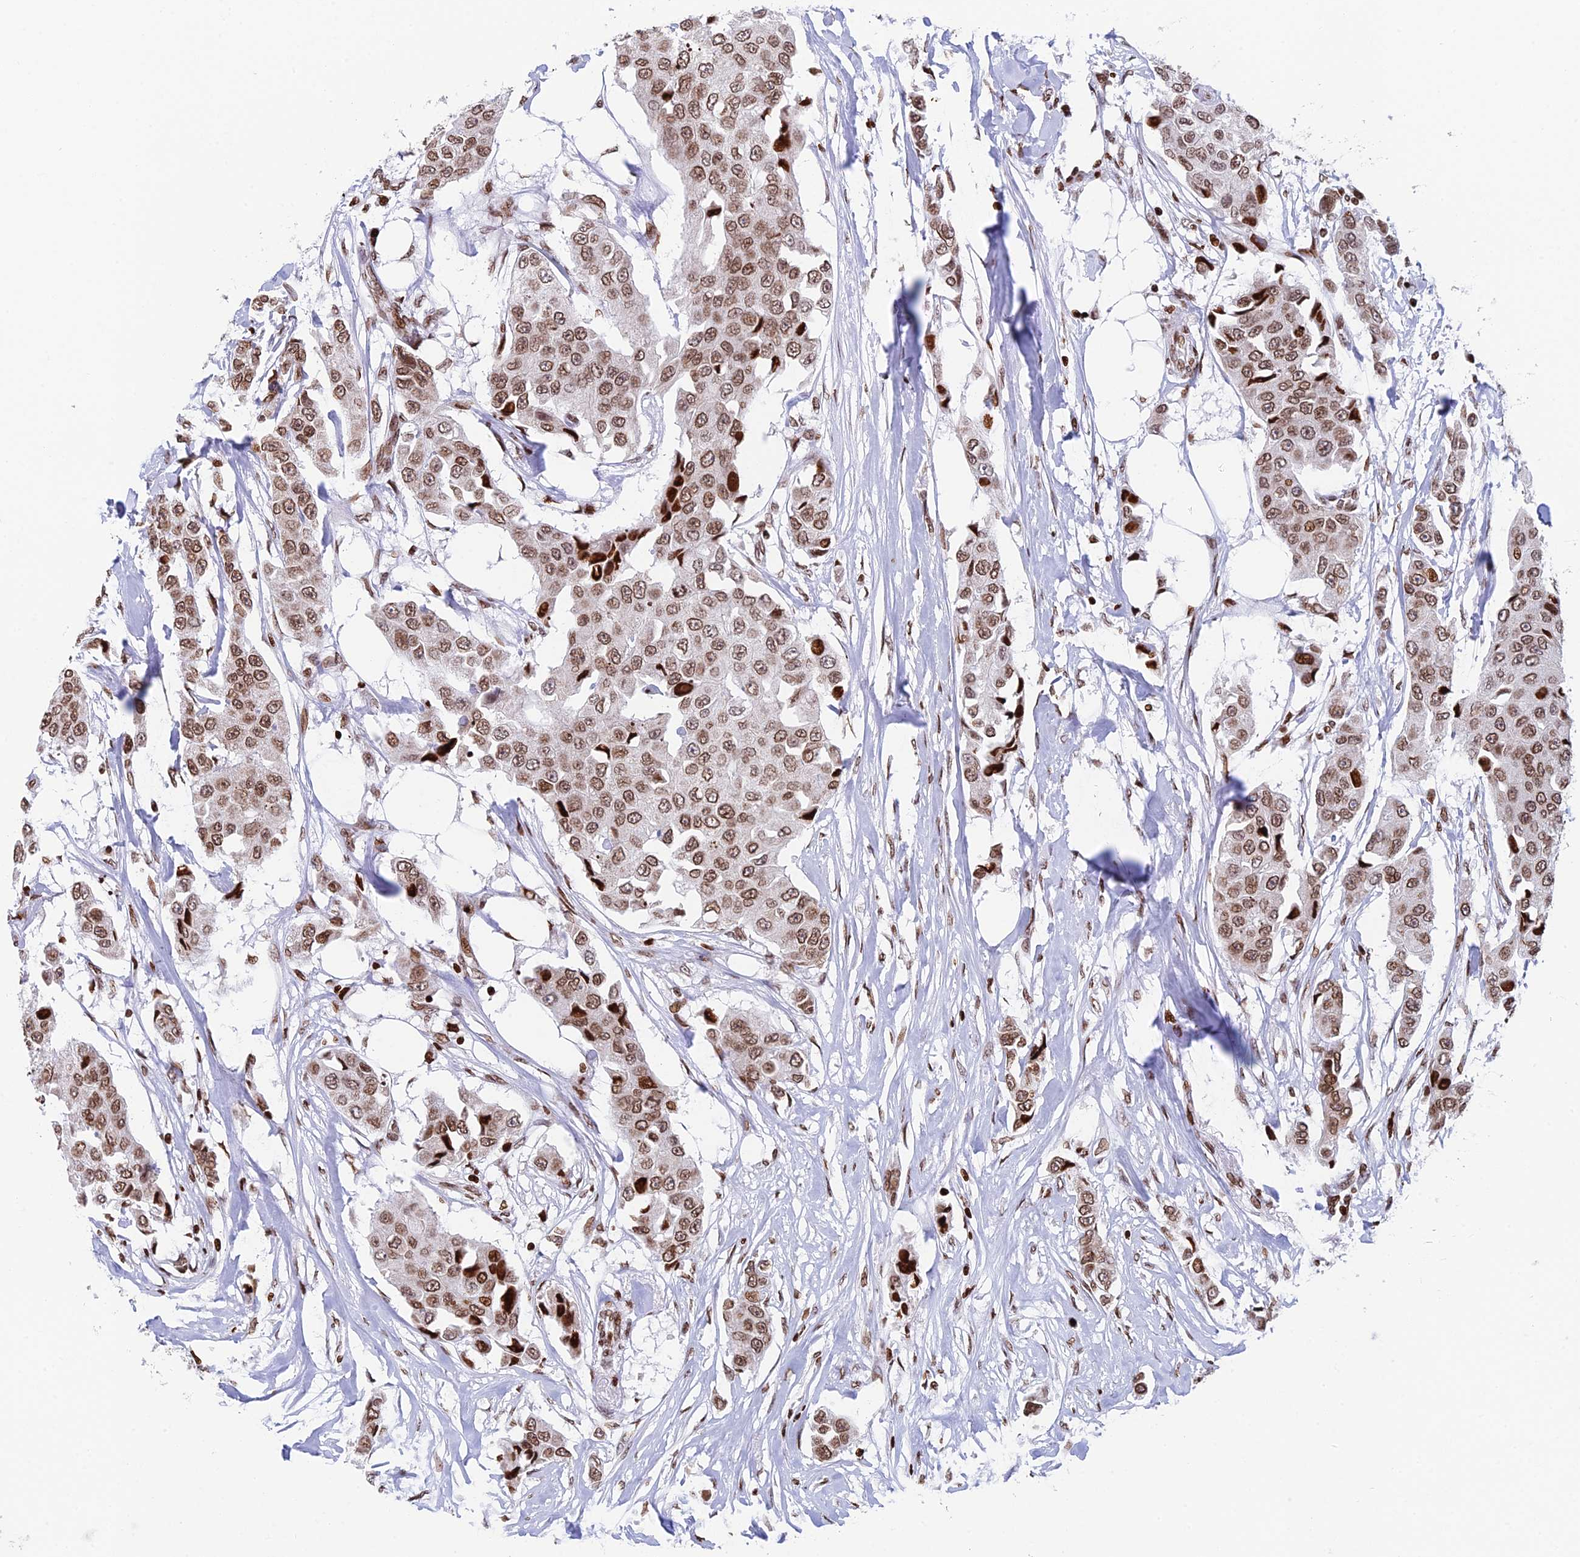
{"staining": {"intensity": "moderate", "quantity": ">75%", "location": "nuclear"}, "tissue": "breast cancer", "cell_type": "Tumor cells", "image_type": "cancer", "snomed": [{"axis": "morphology", "description": "Duct carcinoma"}, {"axis": "topography", "description": "Breast"}], "caption": "Protein staining of breast infiltrating ductal carcinoma tissue exhibits moderate nuclear positivity in approximately >75% of tumor cells.", "gene": "RPAP1", "patient": {"sex": "female", "age": 80}}